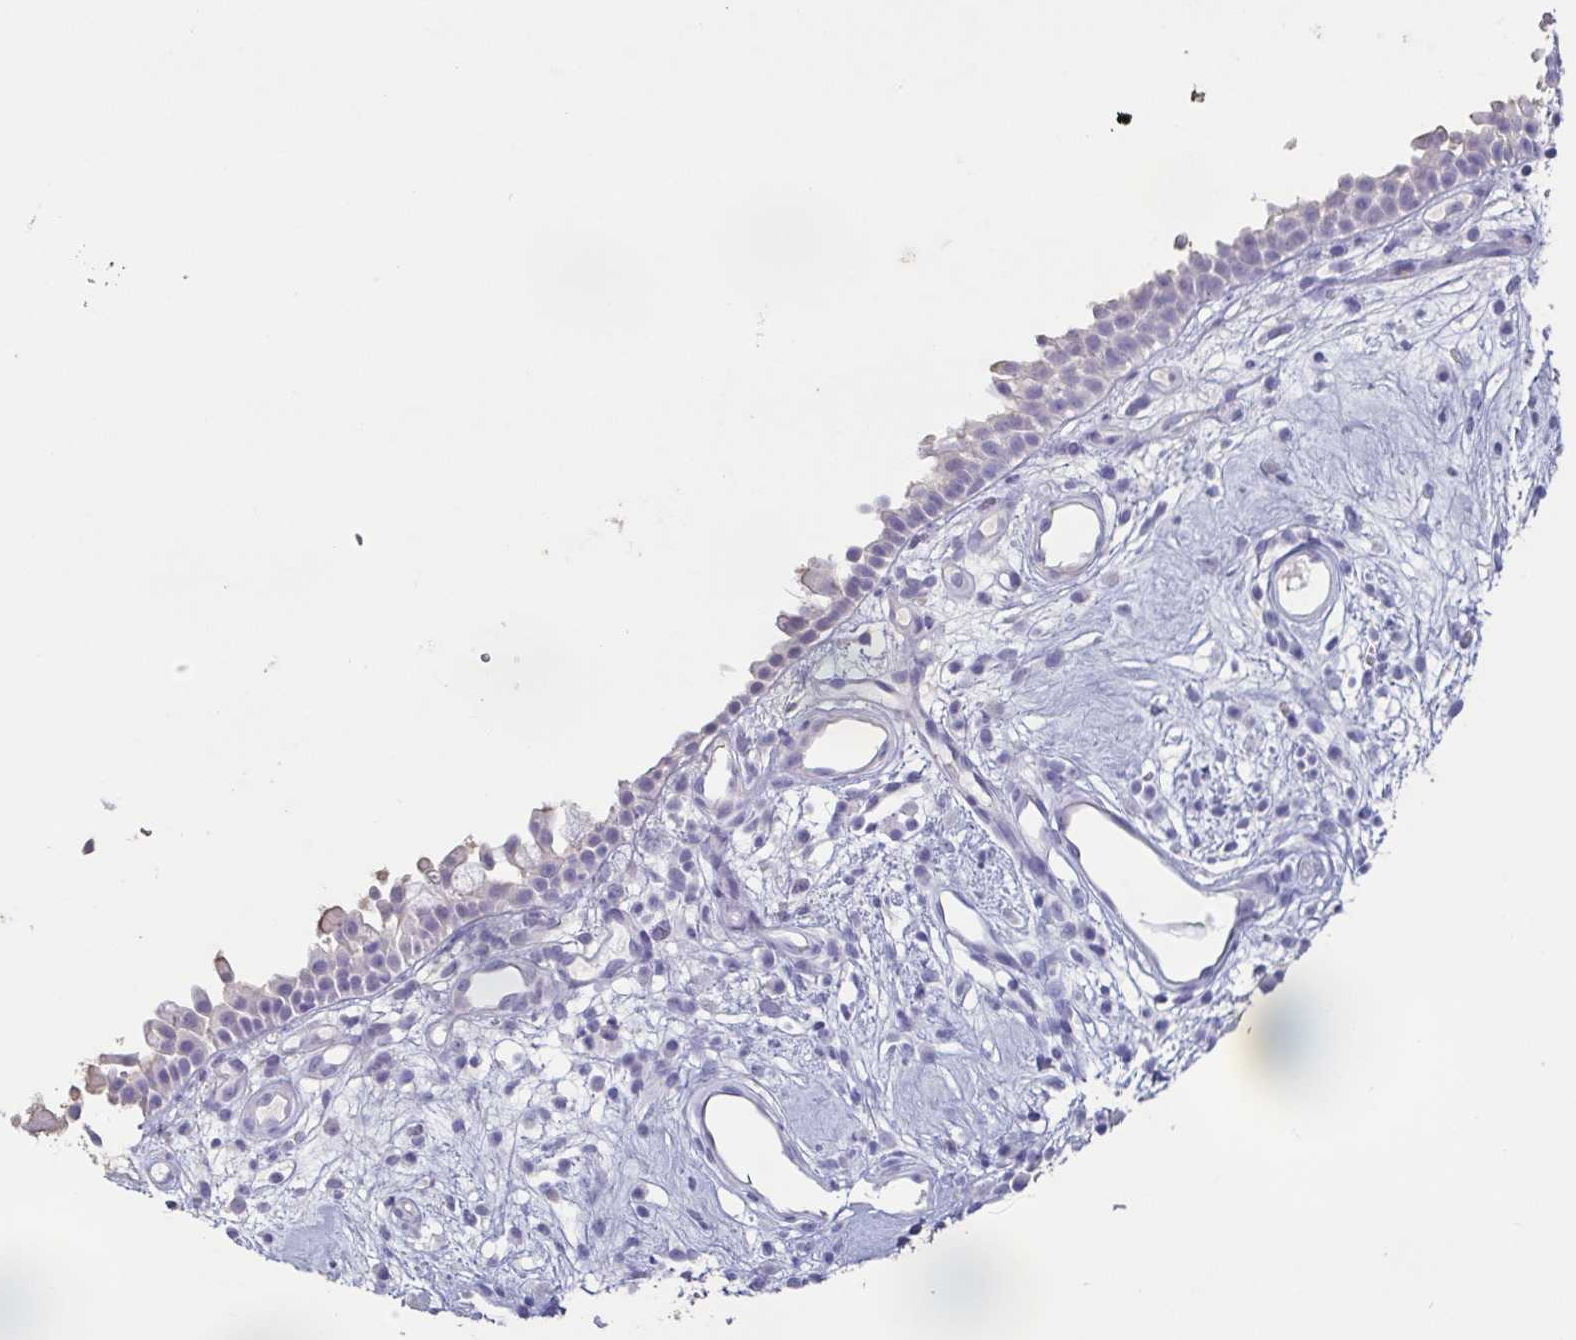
{"staining": {"intensity": "negative", "quantity": "none", "location": "none"}, "tissue": "nasopharynx", "cell_type": "Respiratory epithelial cells", "image_type": "normal", "snomed": [{"axis": "morphology", "description": "Normal tissue, NOS"}, {"axis": "morphology", "description": "Inflammation, NOS"}, {"axis": "topography", "description": "Nasopharynx"}], "caption": "IHC image of benign nasopharynx stained for a protein (brown), which shows no positivity in respiratory epithelial cells.", "gene": "BPIFA2", "patient": {"sex": "male", "age": 54}}